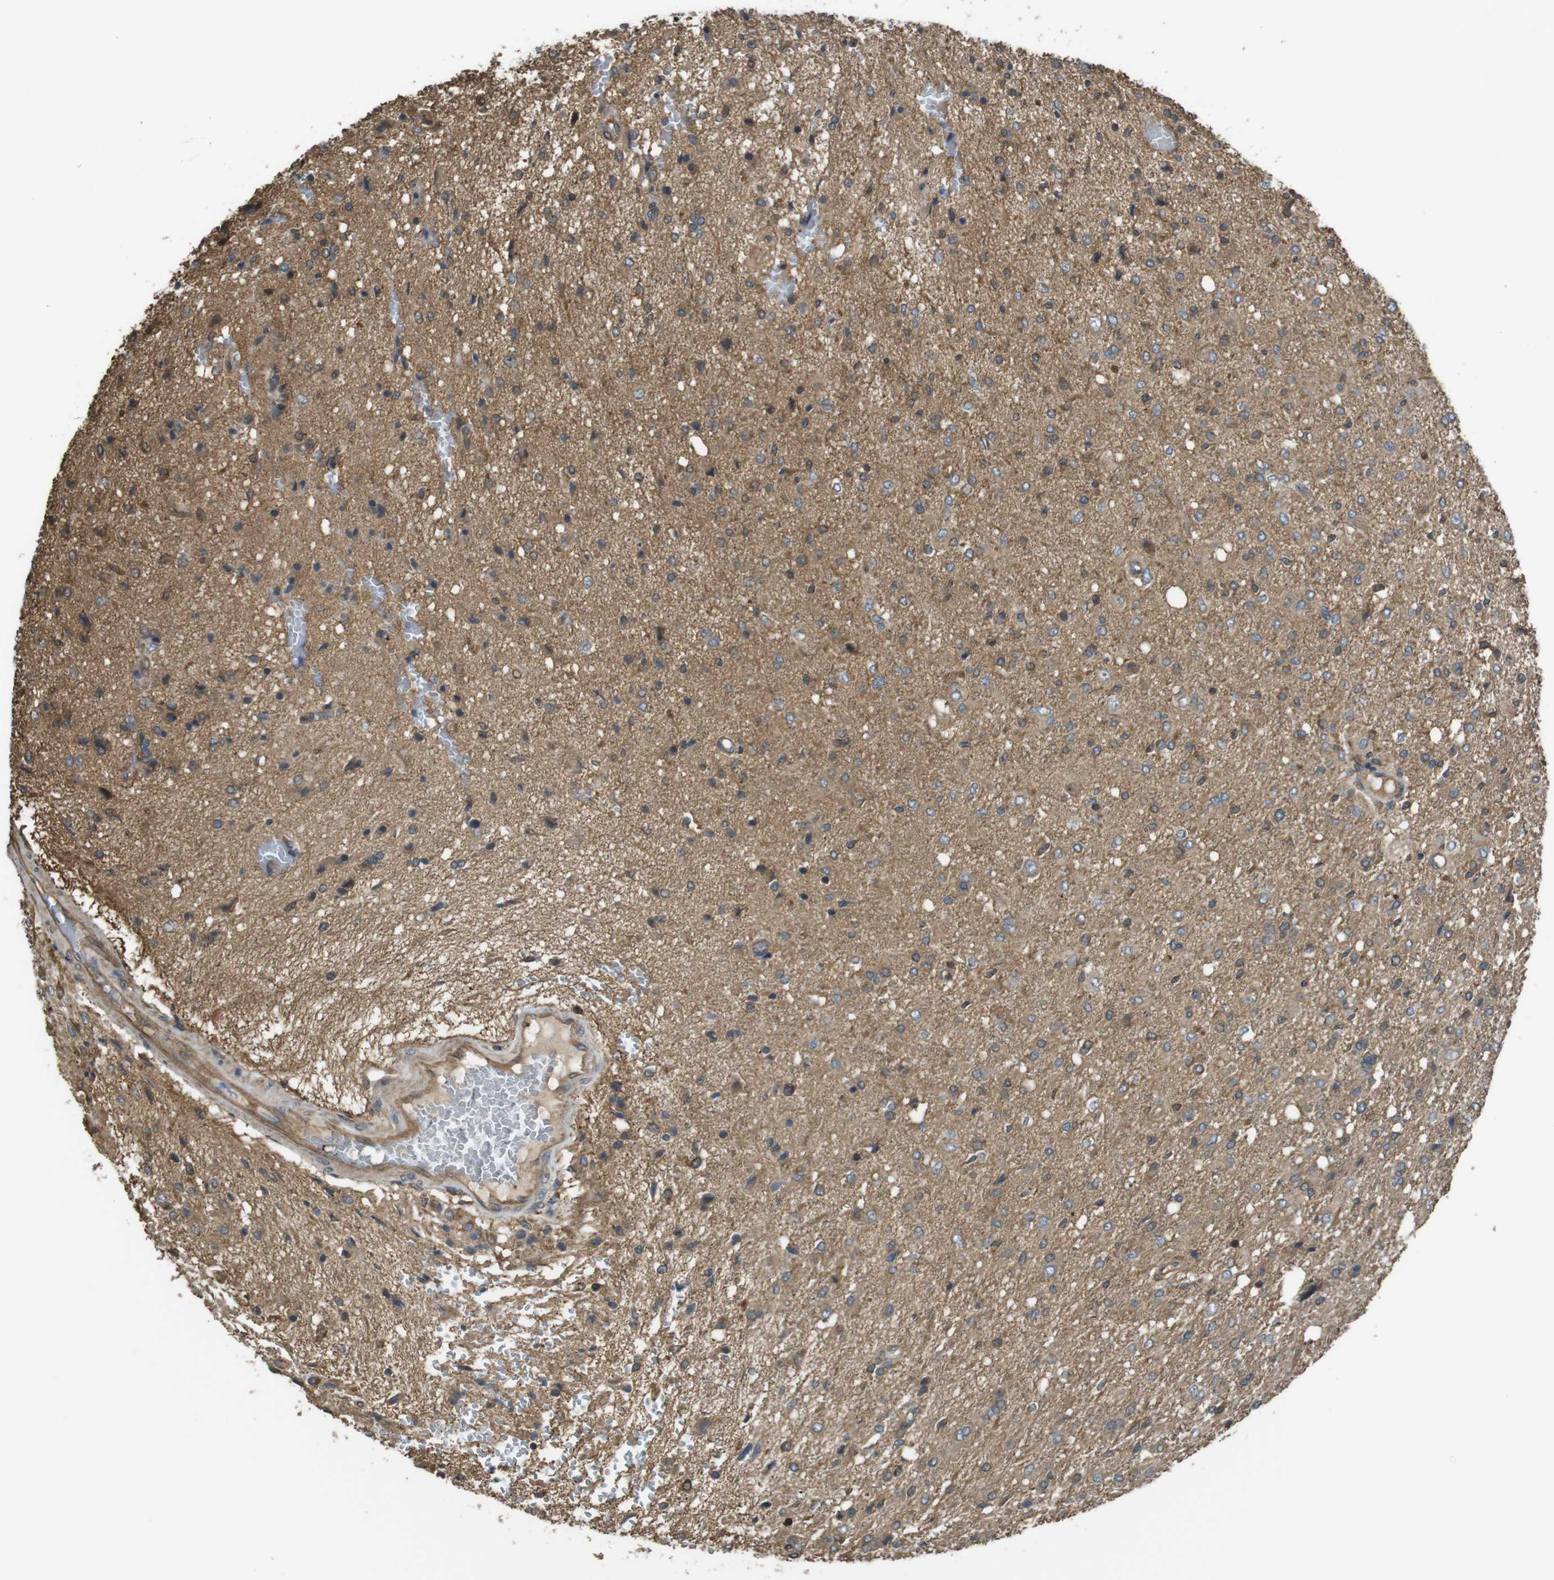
{"staining": {"intensity": "weak", "quantity": ">75%", "location": "cytoplasmic/membranous"}, "tissue": "glioma", "cell_type": "Tumor cells", "image_type": "cancer", "snomed": [{"axis": "morphology", "description": "Glioma, malignant, High grade"}, {"axis": "topography", "description": "Brain"}], "caption": "Protein expression analysis of high-grade glioma (malignant) reveals weak cytoplasmic/membranous expression in approximately >75% of tumor cells. (DAB (3,3'-diaminobenzidine) IHC, brown staining for protein, blue staining for nuclei).", "gene": "ARHGDIA", "patient": {"sex": "female", "age": 59}}